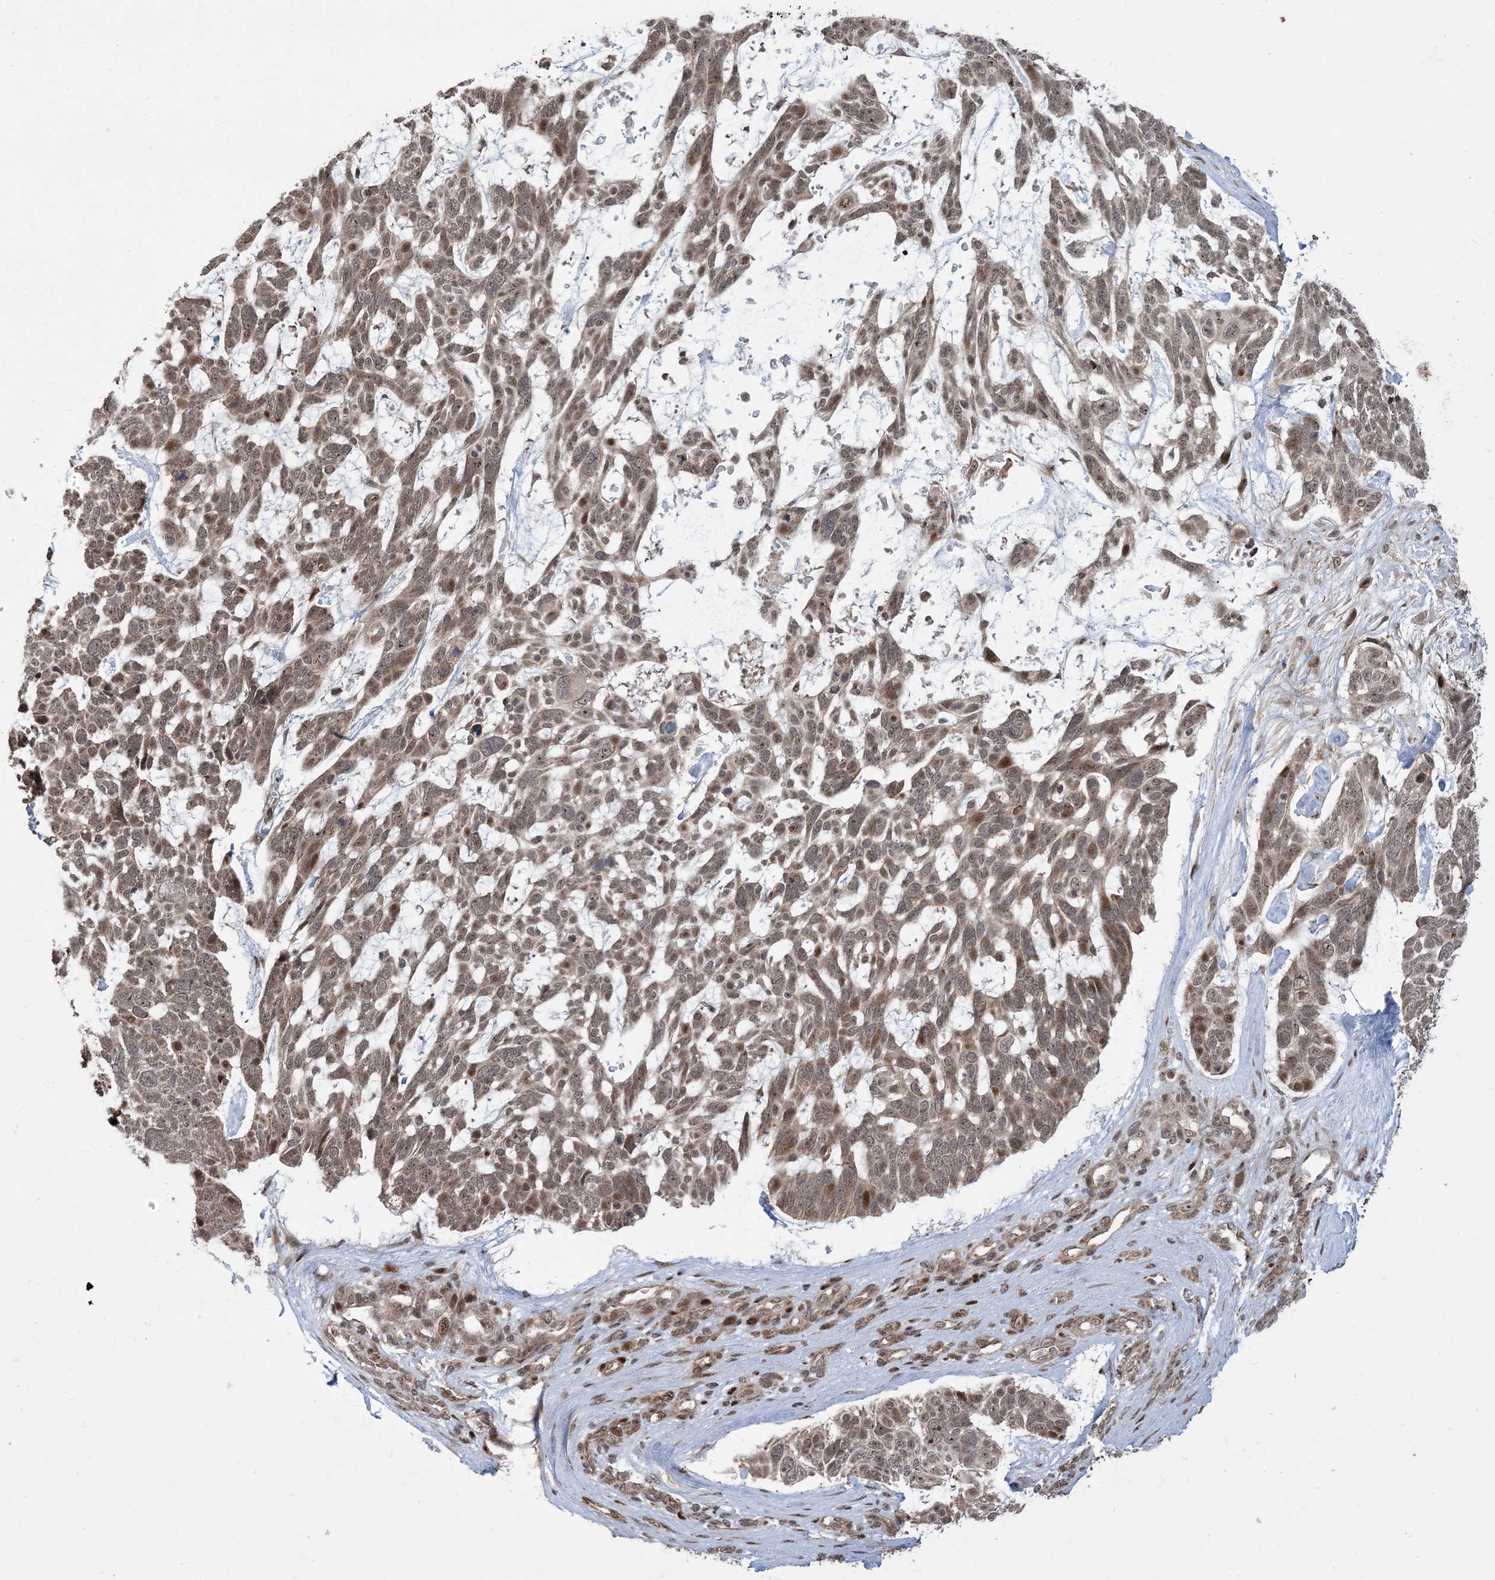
{"staining": {"intensity": "moderate", "quantity": "25%-75%", "location": "nuclear"}, "tissue": "skin cancer", "cell_type": "Tumor cells", "image_type": "cancer", "snomed": [{"axis": "morphology", "description": "Basal cell carcinoma"}, {"axis": "topography", "description": "Skin"}], "caption": "Moderate nuclear positivity is appreciated in about 25%-75% of tumor cells in skin basal cell carcinoma.", "gene": "FAM9B", "patient": {"sex": "male", "age": 88}}